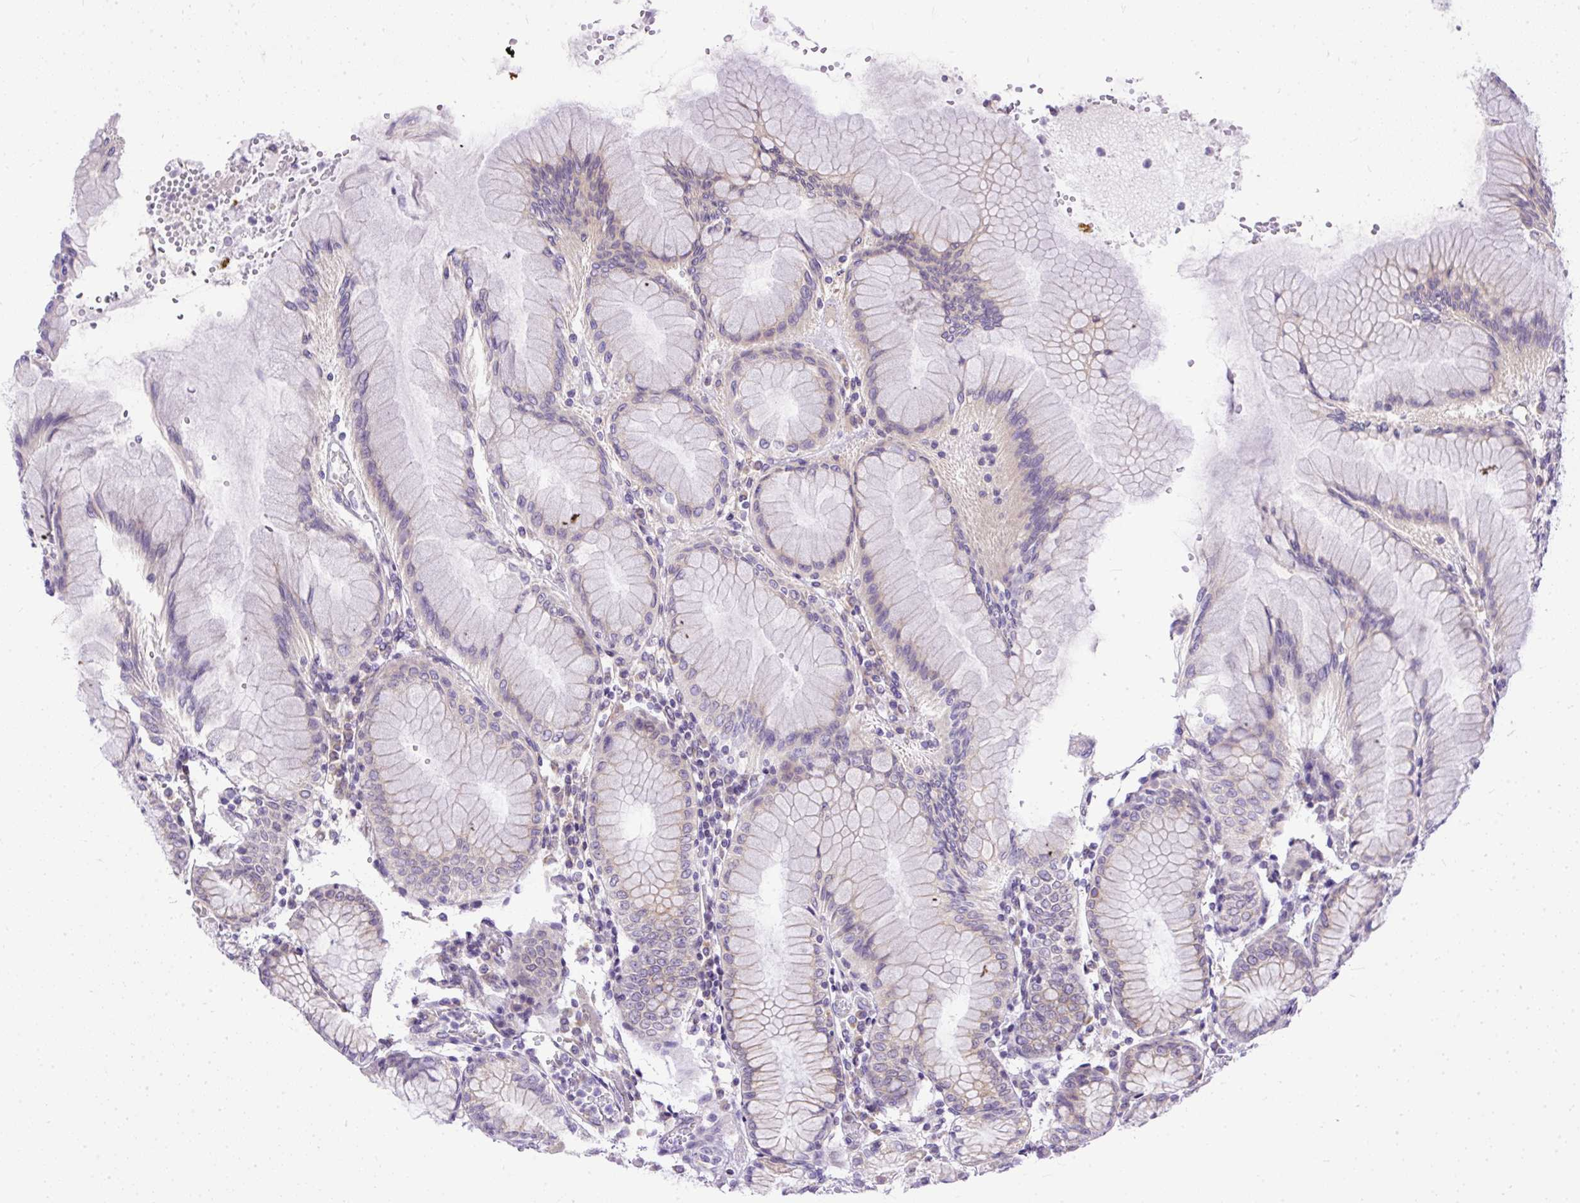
{"staining": {"intensity": "weak", "quantity": "<25%", "location": "cytoplasmic/membranous"}, "tissue": "stomach", "cell_type": "Glandular cells", "image_type": "normal", "snomed": [{"axis": "morphology", "description": "Normal tissue, NOS"}, {"axis": "topography", "description": "Stomach"}], "caption": "DAB immunohistochemical staining of unremarkable human stomach demonstrates no significant staining in glandular cells. The staining is performed using DAB (3,3'-diaminobenzidine) brown chromogen with nuclei counter-stained in using hematoxylin.", "gene": "AMFR", "patient": {"sex": "female", "age": 57}}